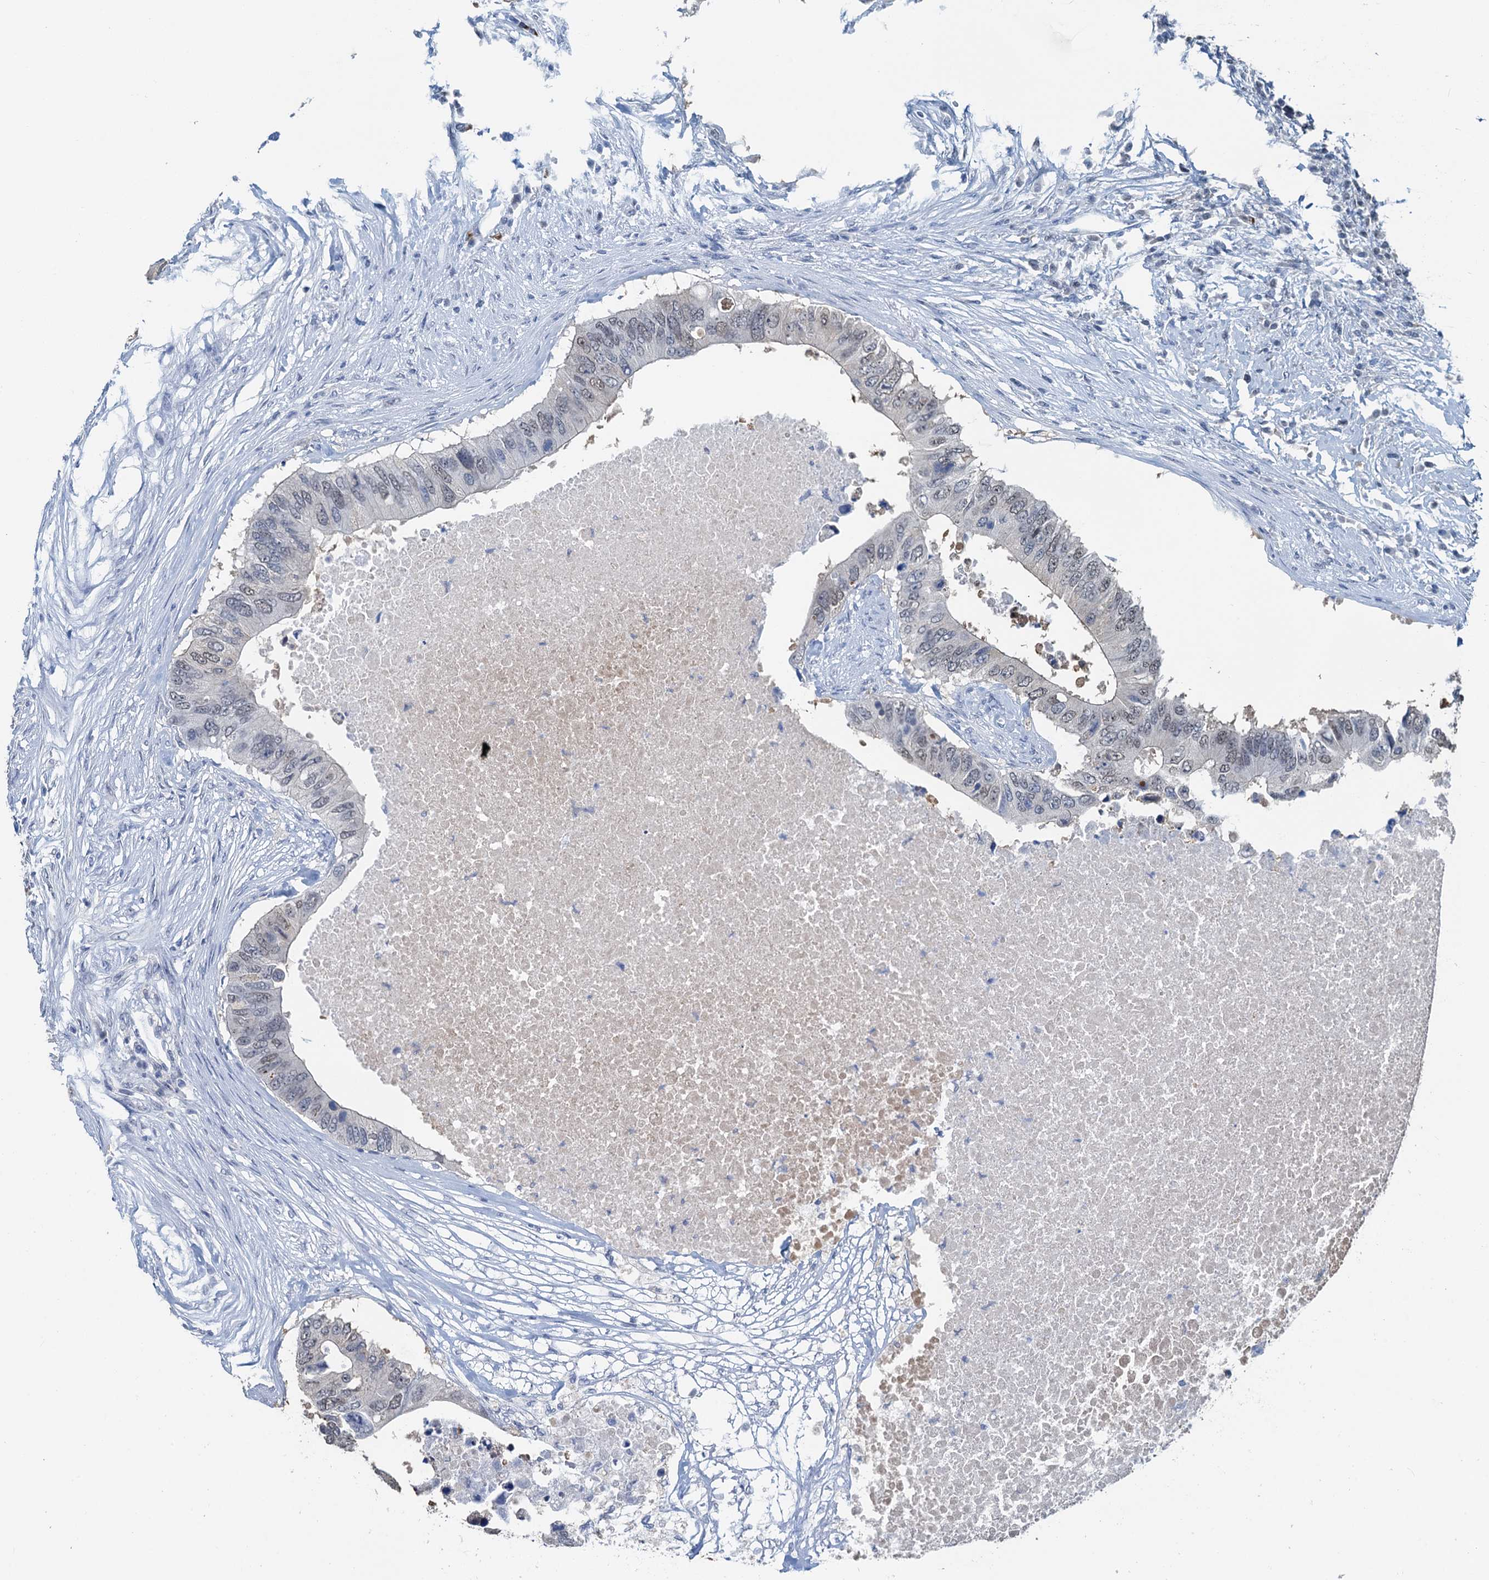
{"staining": {"intensity": "weak", "quantity": "<25%", "location": "nuclear"}, "tissue": "colorectal cancer", "cell_type": "Tumor cells", "image_type": "cancer", "snomed": [{"axis": "morphology", "description": "Adenocarcinoma, NOS"}, {"axis": "topography", "description": "Colon"}], "caption": "The photomicrograph reveals no significant expression in tumor cells of colorectal cancer (adenocarcinoma).", "gene": "AHCY", "patient": {"sex": "male", "age": 71}}